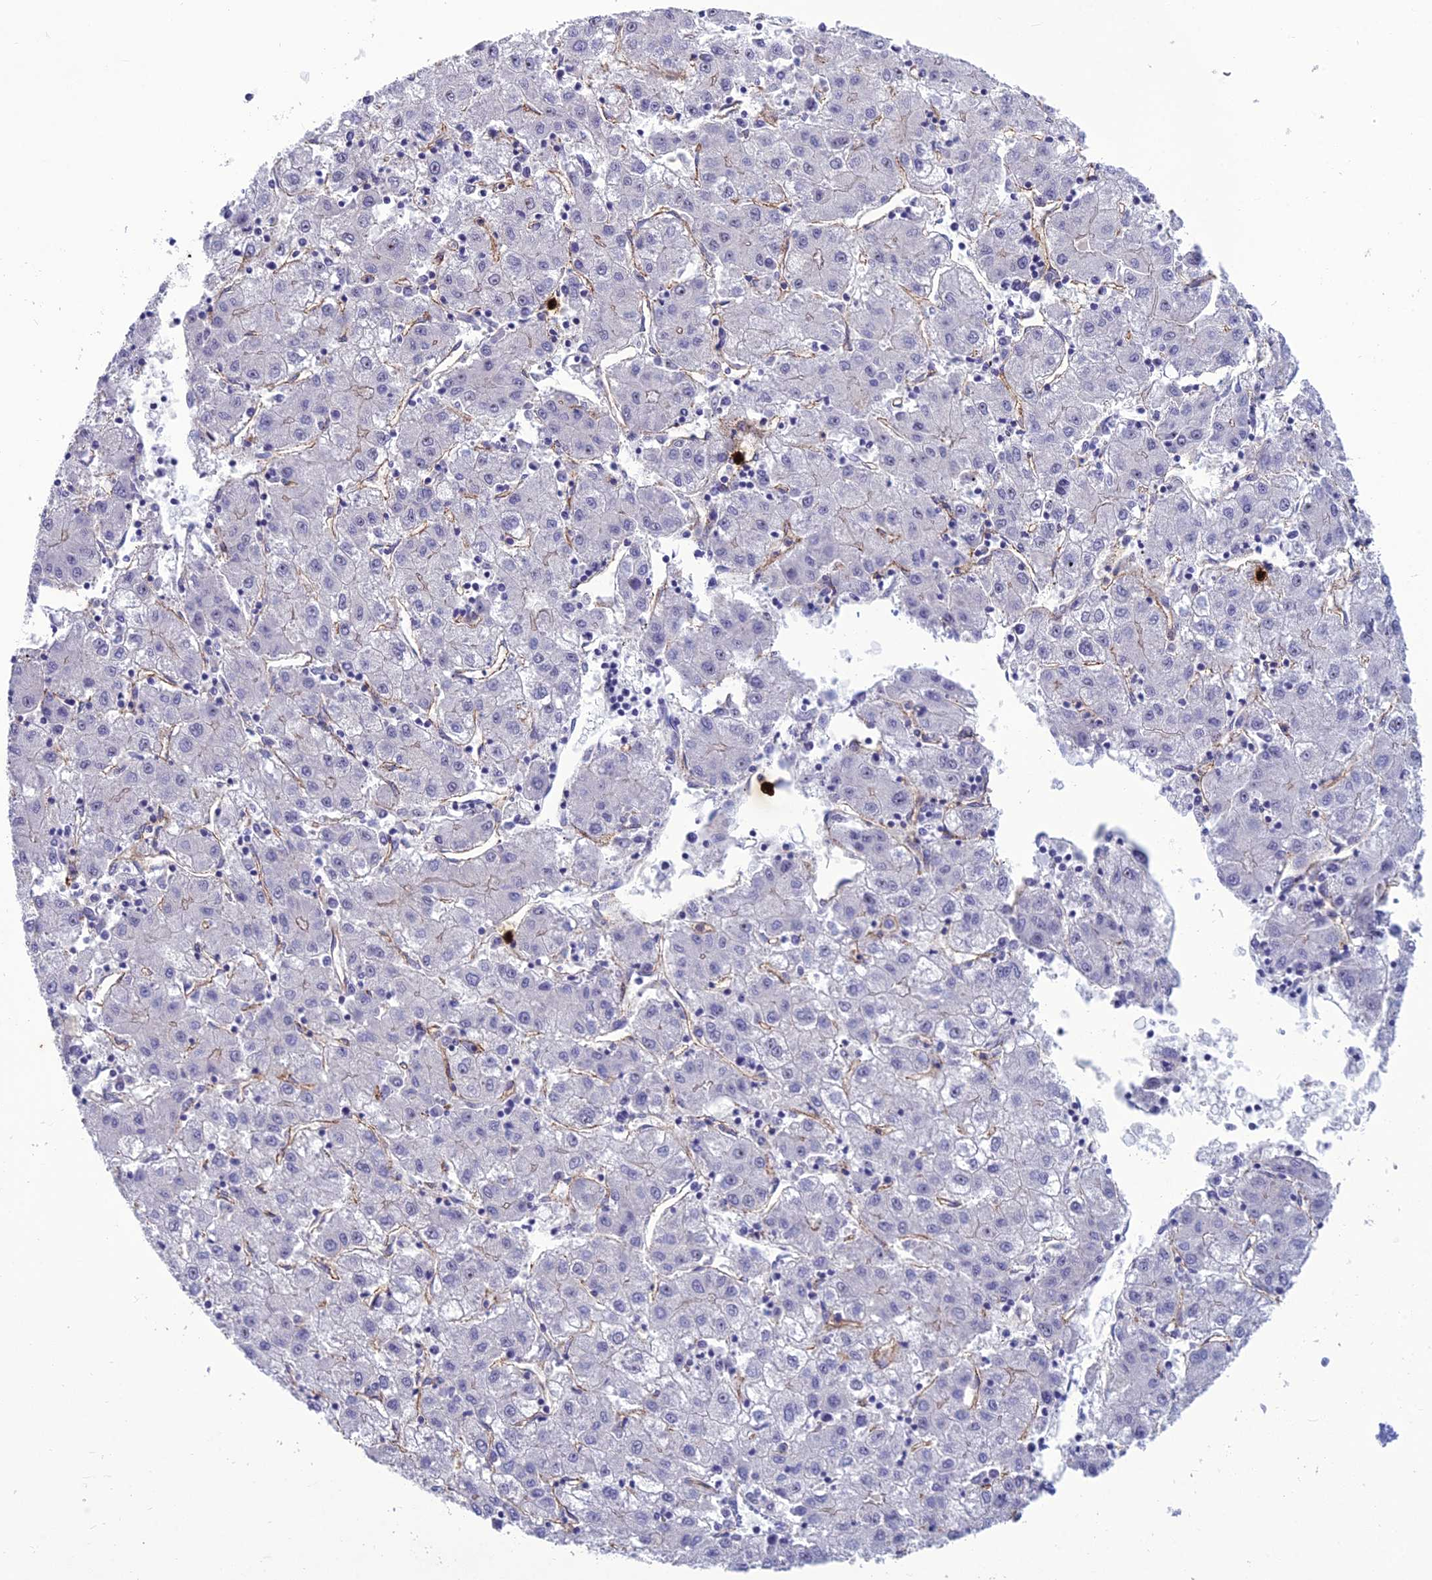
{"staining": {"intensity": "negative", "quantity": "none", "location": "none"}, "tissue": "liver cancer", "cell_type": "Tumor cells", "image_type": "cancer", "snomed": [{"axis": "morphology", "description": "Carcinoma, Hepatocellular, NOS"}, {"axis": "topography", "description": "Liver"}], "caption": "Liver cancer (hepatocellular carcinoma) stained for a protein using immunohistochemistry shows no positivity tumor cells.", "gene": "BBS7", "patient": {"sex": "male", "age": 72}}